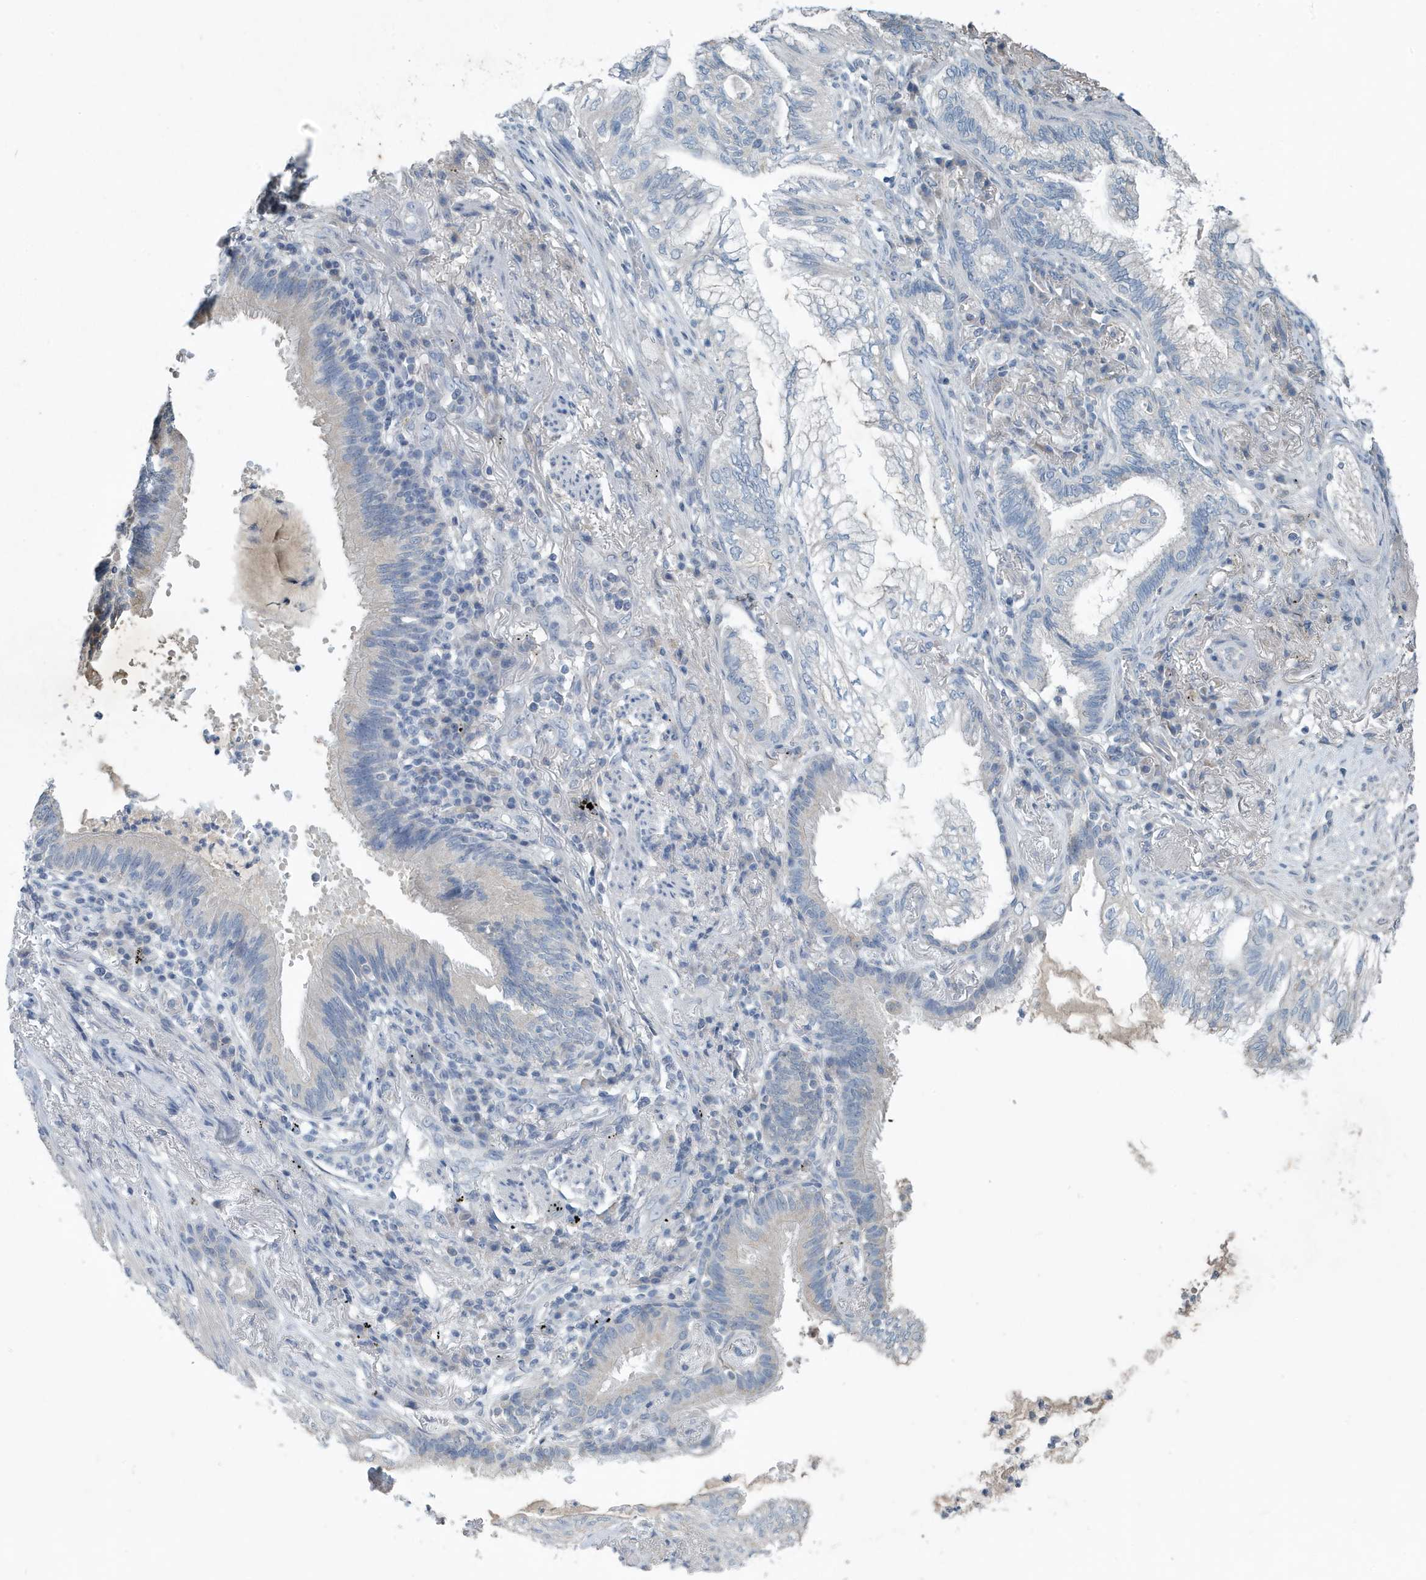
{"staining": {"intensity": "negative", "quantity": "none", "location": "none"}, "tissue": "lung cancer", "cell_type": "Tumor cells", "image_type": "cancer", "snomed": [{"axis": "morphology", "description": "Adenocarcinoma, NOS"}, {"axis": "topography", "description": "Lung"}], "caption": "An image of human adenocarcinoma (lung) is negative for staining in tumor cells.", "gene": "UGT2B4", "patient": {"sex": "female", "age": 70}}